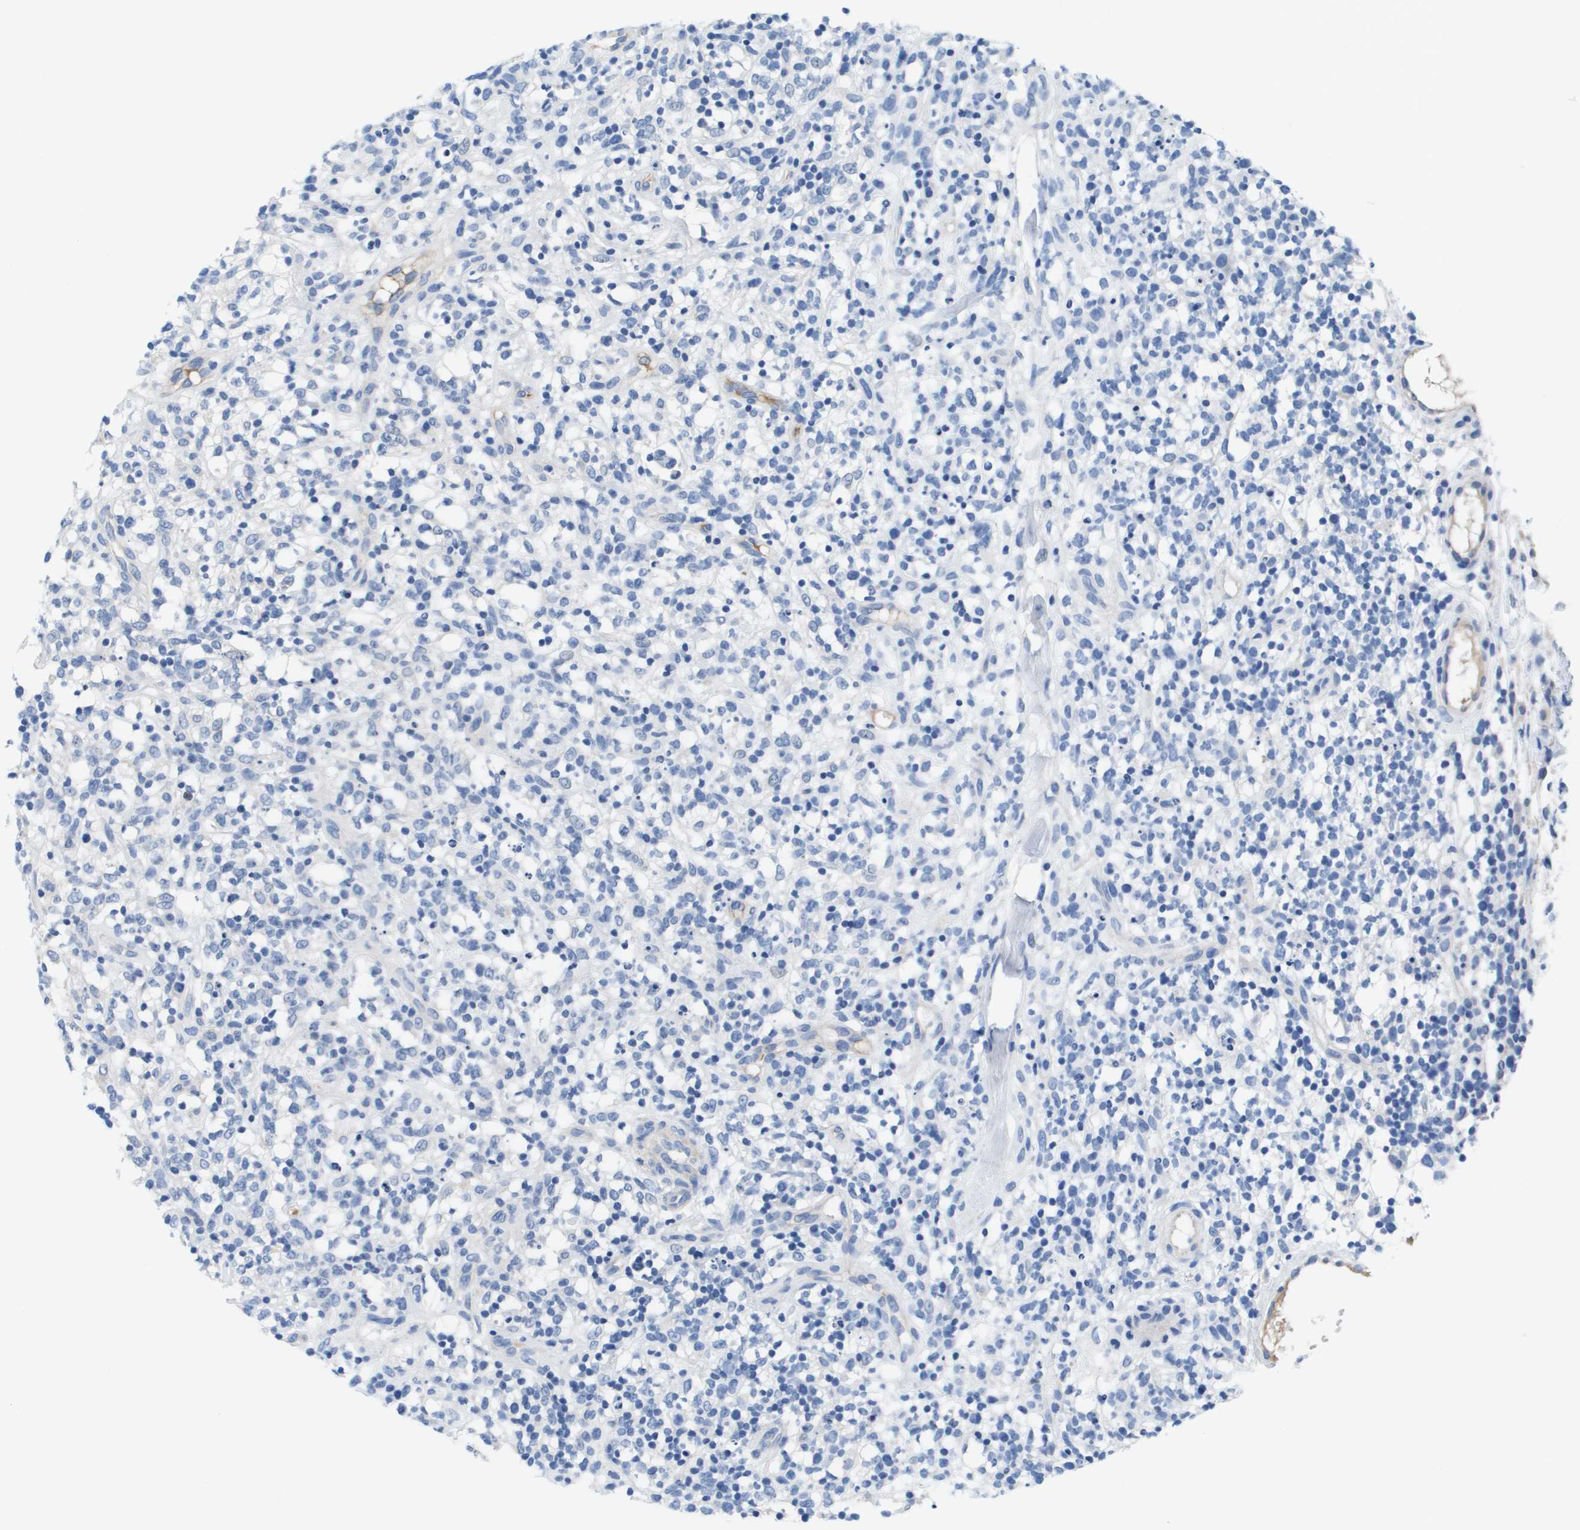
{"staining": {"intensity": "negative", "quantity": "none", "location": "none"}, "tissue": "lymphoma", "cell_type": "Tumor cells", "image_type": "cancer", "snomed": [{"axis": "morphology", "description": "Hodgkin's disease, NOS"}, {"axis": "topography", "description": "Lymph node"}], "caption": "Photomicrograph shows no protein staining in tumor cells of lymphoma tissue.", "gene": "APOA1", "patient": {"sex": "female", "age": 57}}